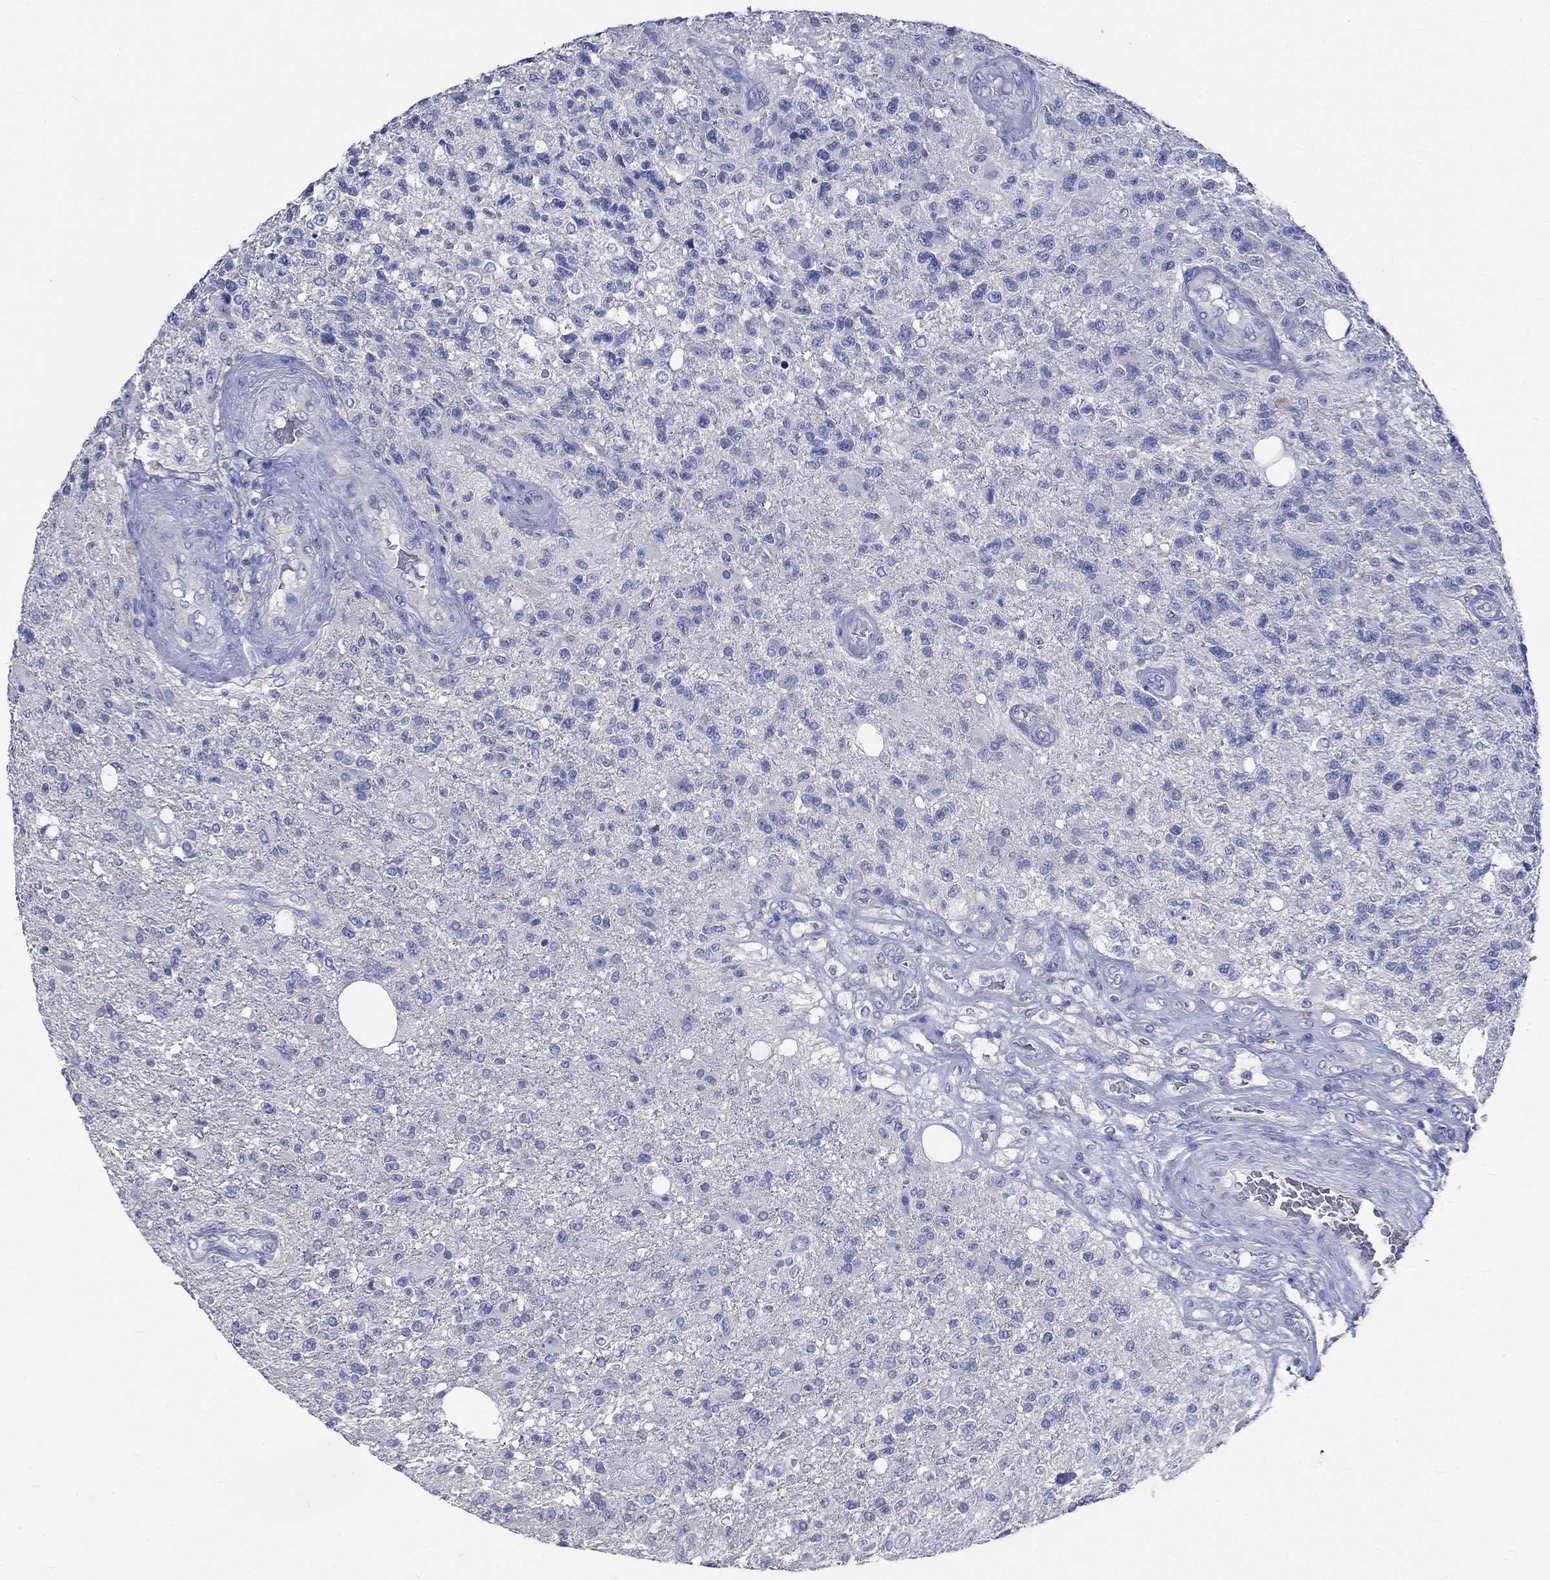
{"staining": {"intensity": "negative", "quantity": "none", "location": "none"}, "tissue": "glioma", "cell_type": "Tumor cells", "image_type": "cancer", "snomed": [{"axis": "morphology", "description": "Glioma, malignant, High grade"}, {"axis": "topography", "description": "Brain"}], "caption": "IHC of malignant high-grade glioma exhibits no expression in tumor cells. The staining is performed using DAB (3,3'-diaminobenzidine) brown chromogen with nuclei counter-stained in using hematoxylin.", "gene": "KCNA1", "patient": {"sex": "male", "age": 56}}